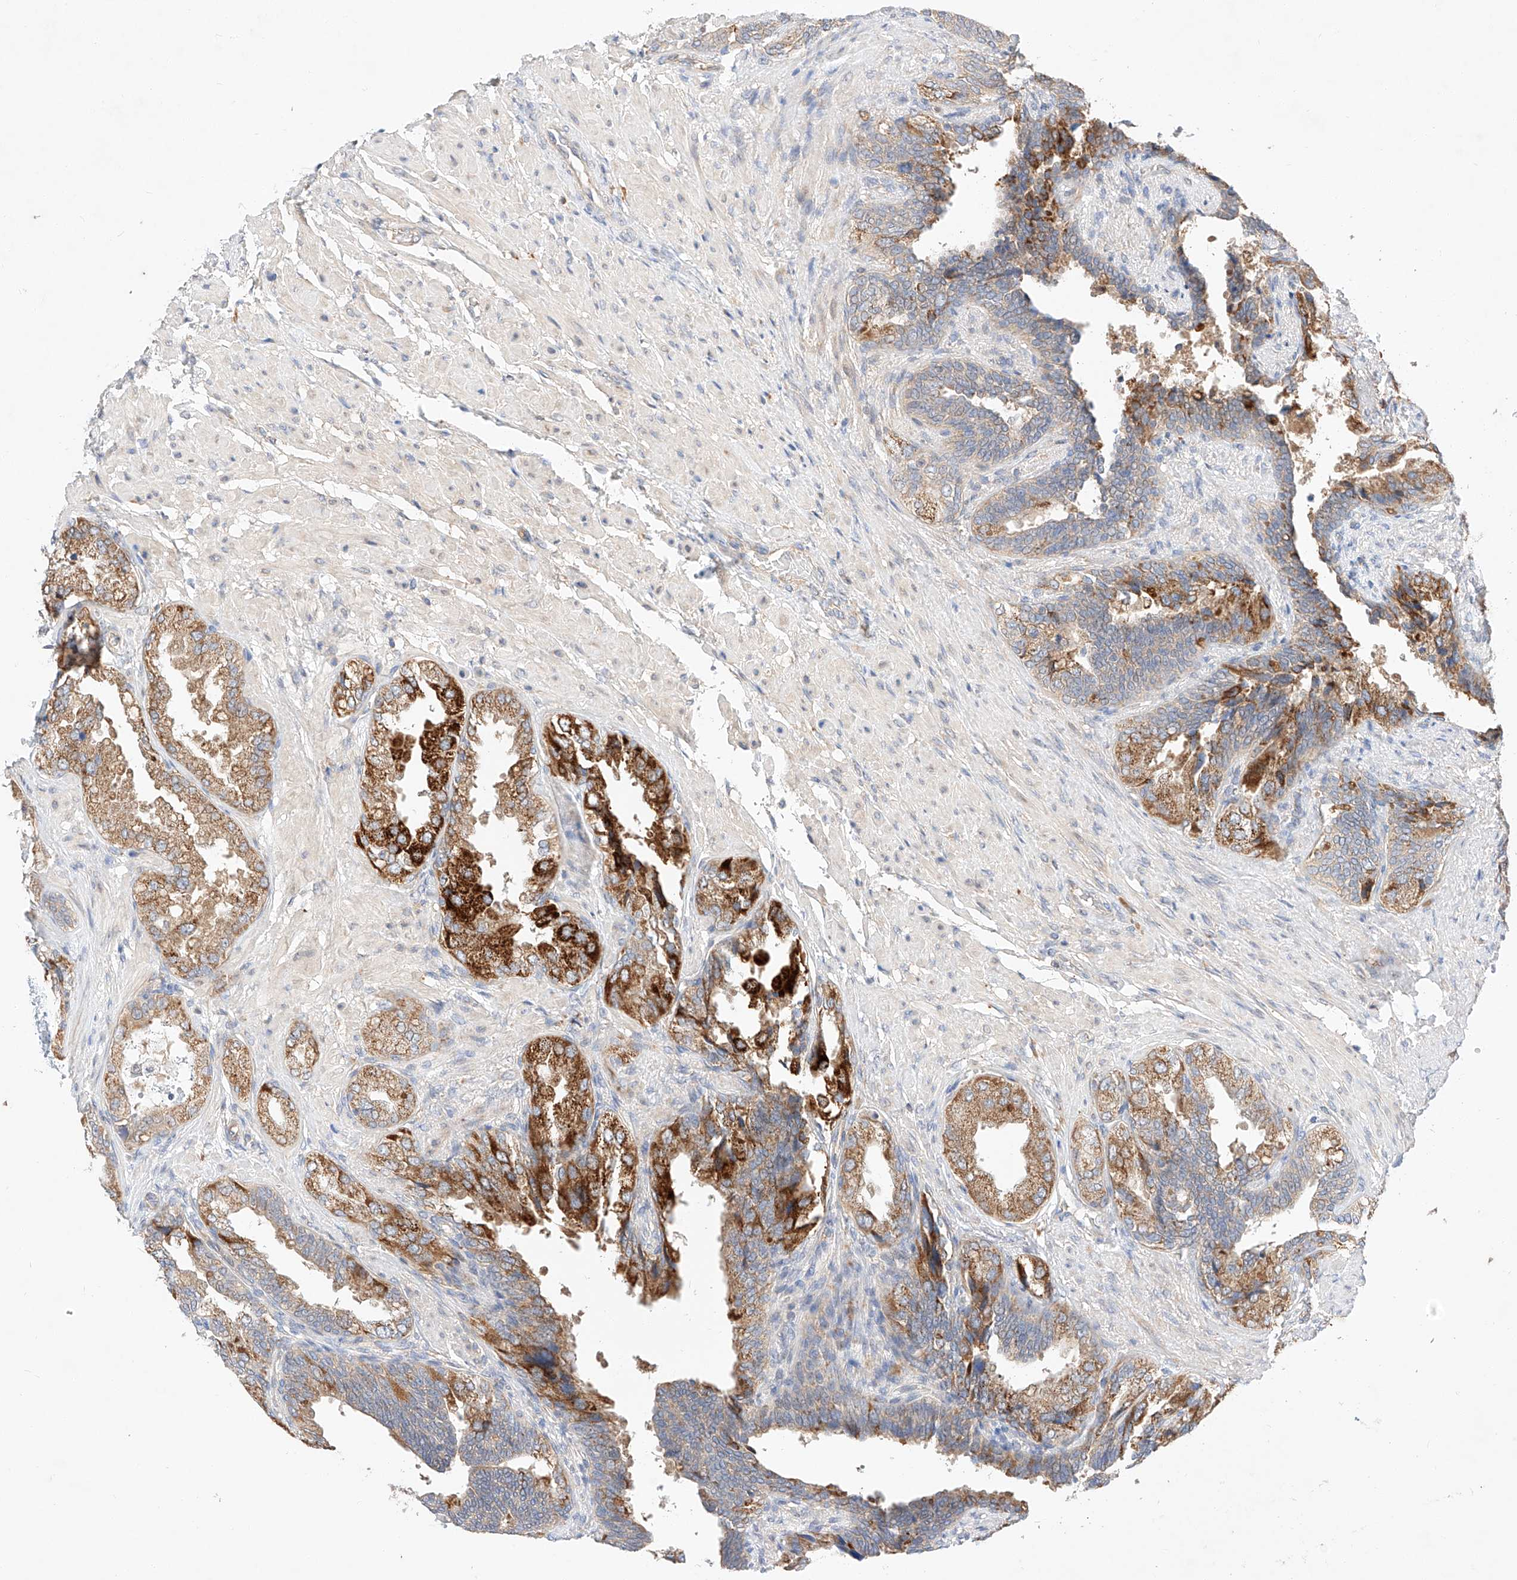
{"staining": {"intensity": "strong", "quantity": "25%-75%", "location": "cytoplasmic/membranous"}, "tissue": "seminal vesicle", "cell_type": "Glandular cells", "image_type": "normal", "snomed": [{"axis": "morphology", "description": "Normal tissue, NOS"}, {"axis": "topography", "description": "Seminal veicle"}, {"axis": "topography", "description": "Peripheral nerve tissue"}], "caption": "A photomicrograph of seminal vesicle stained for a protein shows strong cytoplasmic/membranous brown staining in glandular cells. The staining was performed using DAB, with brown indicating positive protein expression. Nuclei are stained blue with hematoxylin.", "gene": "C6orf118", "patient": {"sex": "male", "age": 63}}